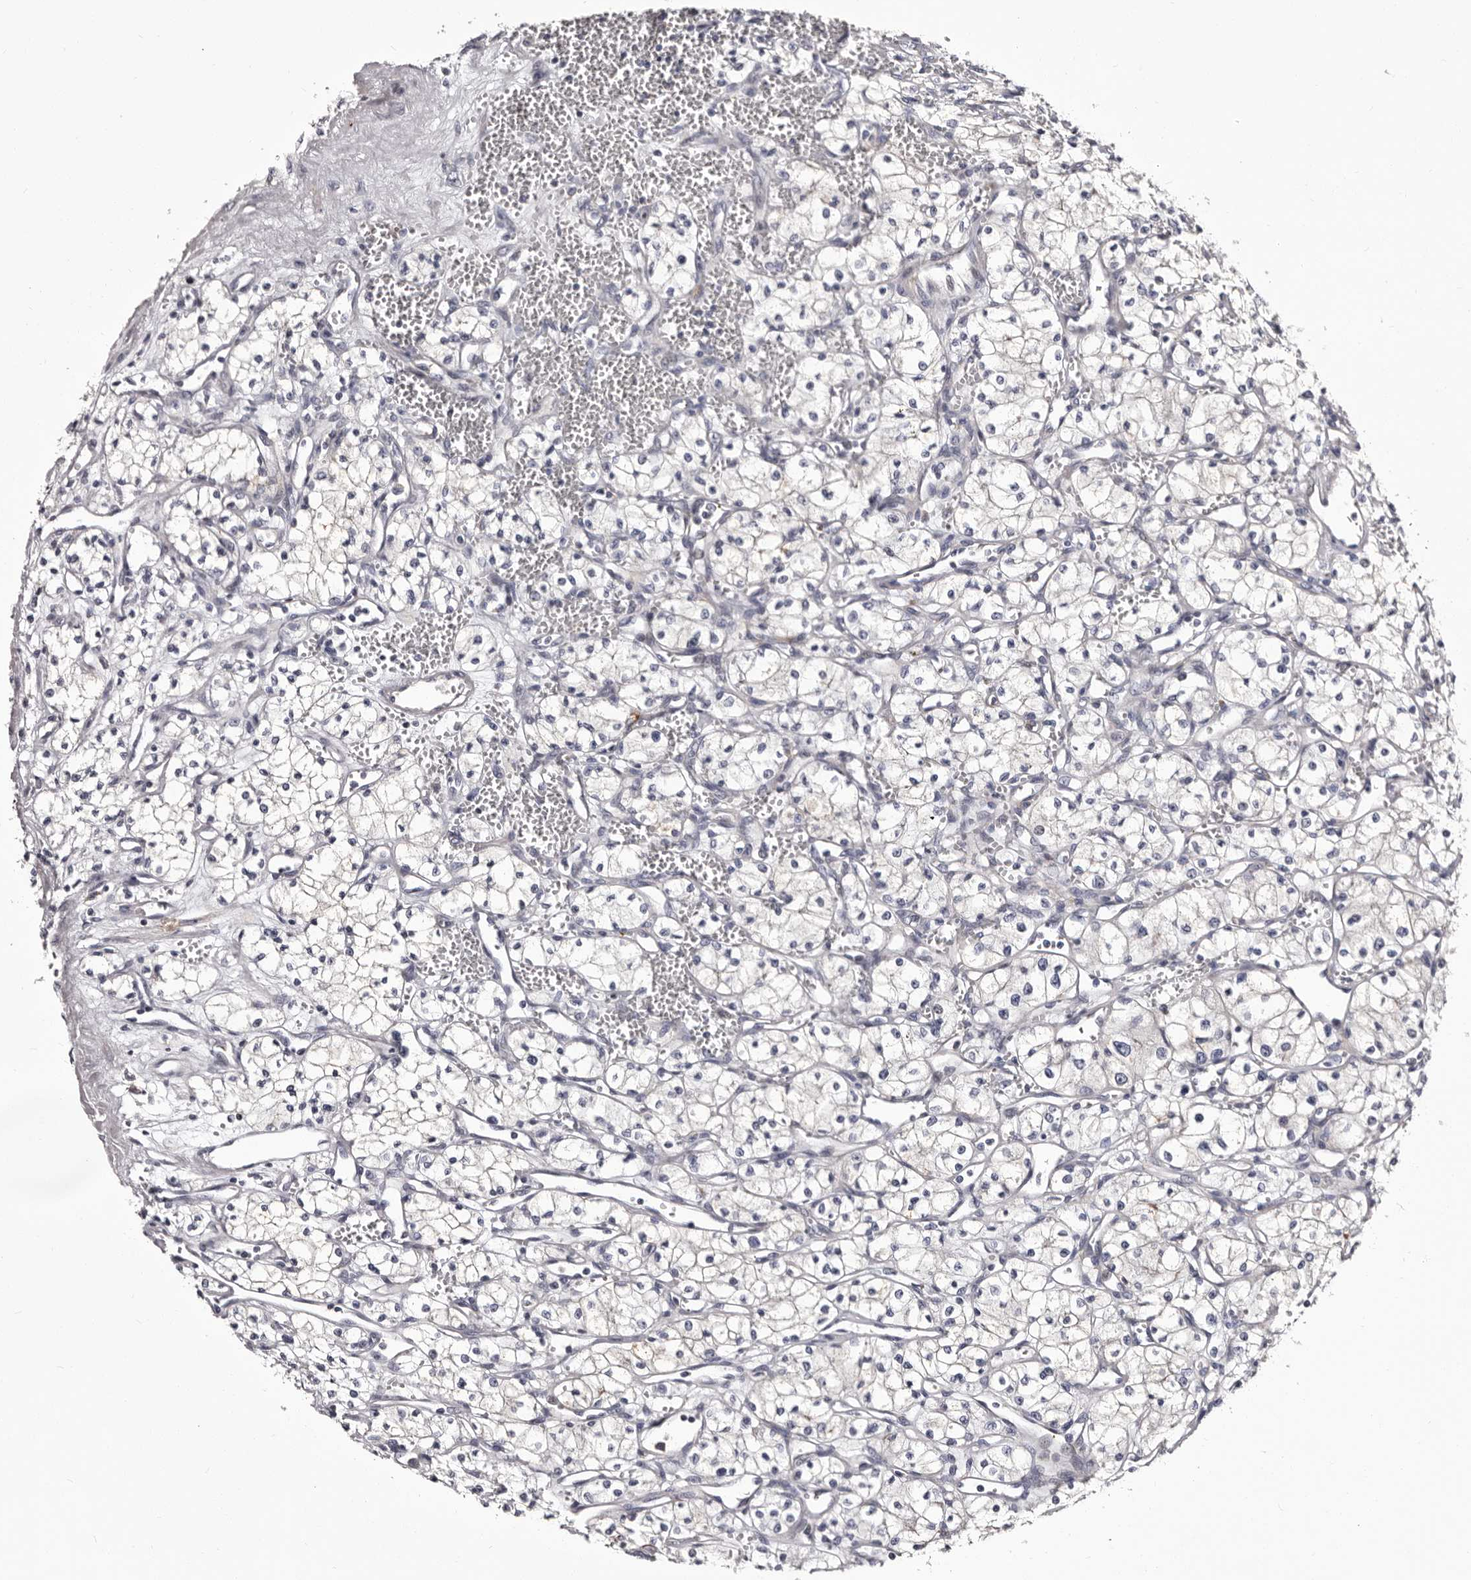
{"staining": {"intensity": "negative", "quantity": "none", "location": "none"}, "tissue": "renal cancer", "cell_type": "Tumor cells", "image_type": "cancer", "snomed": [{"axis": "morphology", "description": "Adenocarcinoma, NOS"}, {"axis": "topography", "description": "Kidney"}], "caption": "Tumor cells show no significant protein staining in renal adenocarcinoma. (DAB IHC visualized using brightfield microscopy, high magnification).", "gene": "AUNIP", "patient": {"sex": "male", "age": 59}}